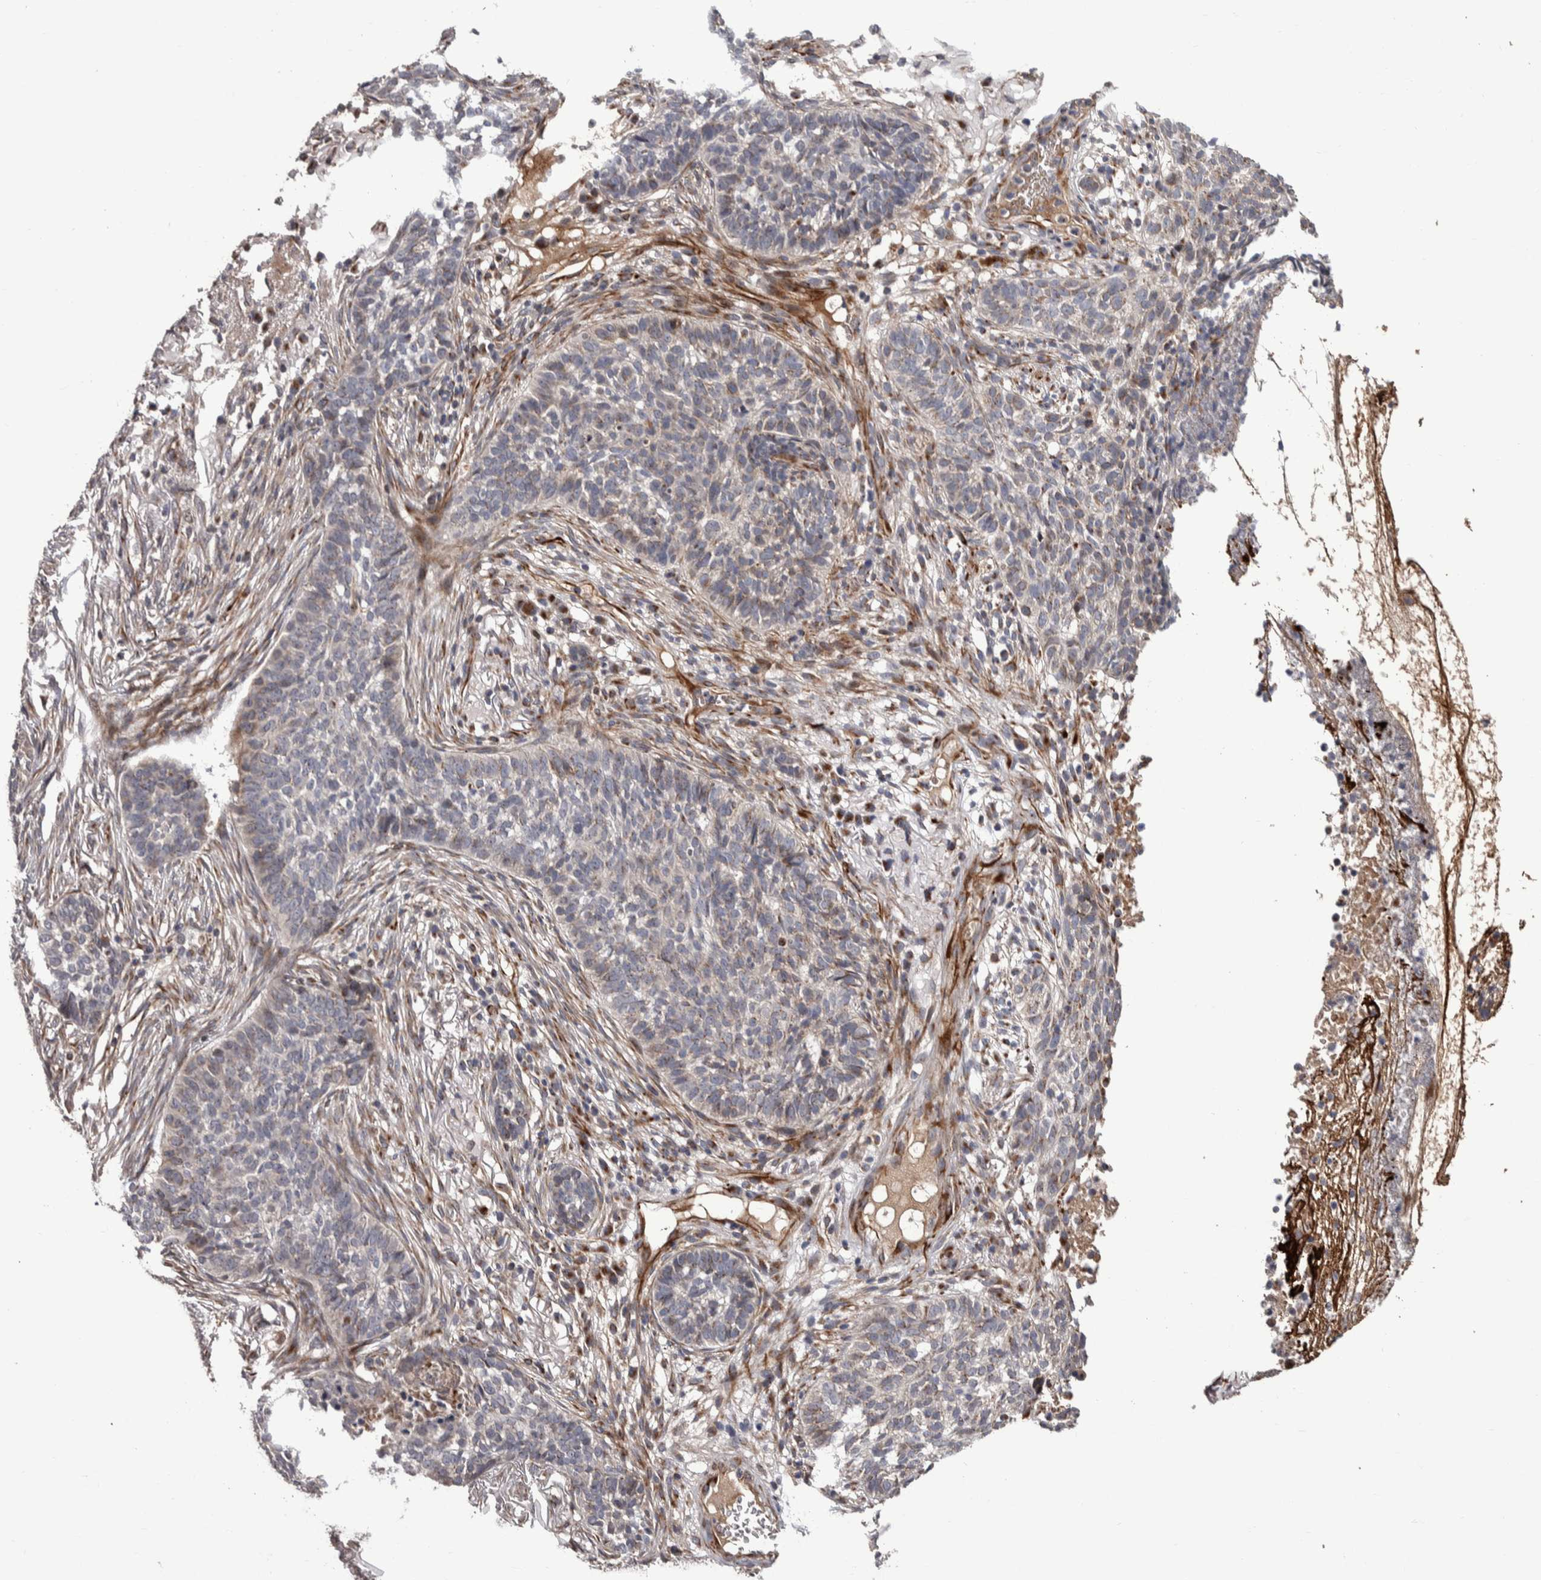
{"staining": {"intensity": "negative", "quantity": "none", "location": "none"}, "tissue": "skin cancer", "cell_type": "Tumor cells", "image_type": "cancer", "snomed": [{"axis": "morphology", "description": "Basal cell carcinoma"}, {"axis": "topography", "description": "Skin"}], "caption": "Immunohistochemistry micrograph of neoplastic tissue: human skin cancer (basal cell carcinoma) stained with DAB exhibits no significant protein positivity in tumor cells.", "gene": "CANT1", "patient": {"sex": "male", "age": 85}}